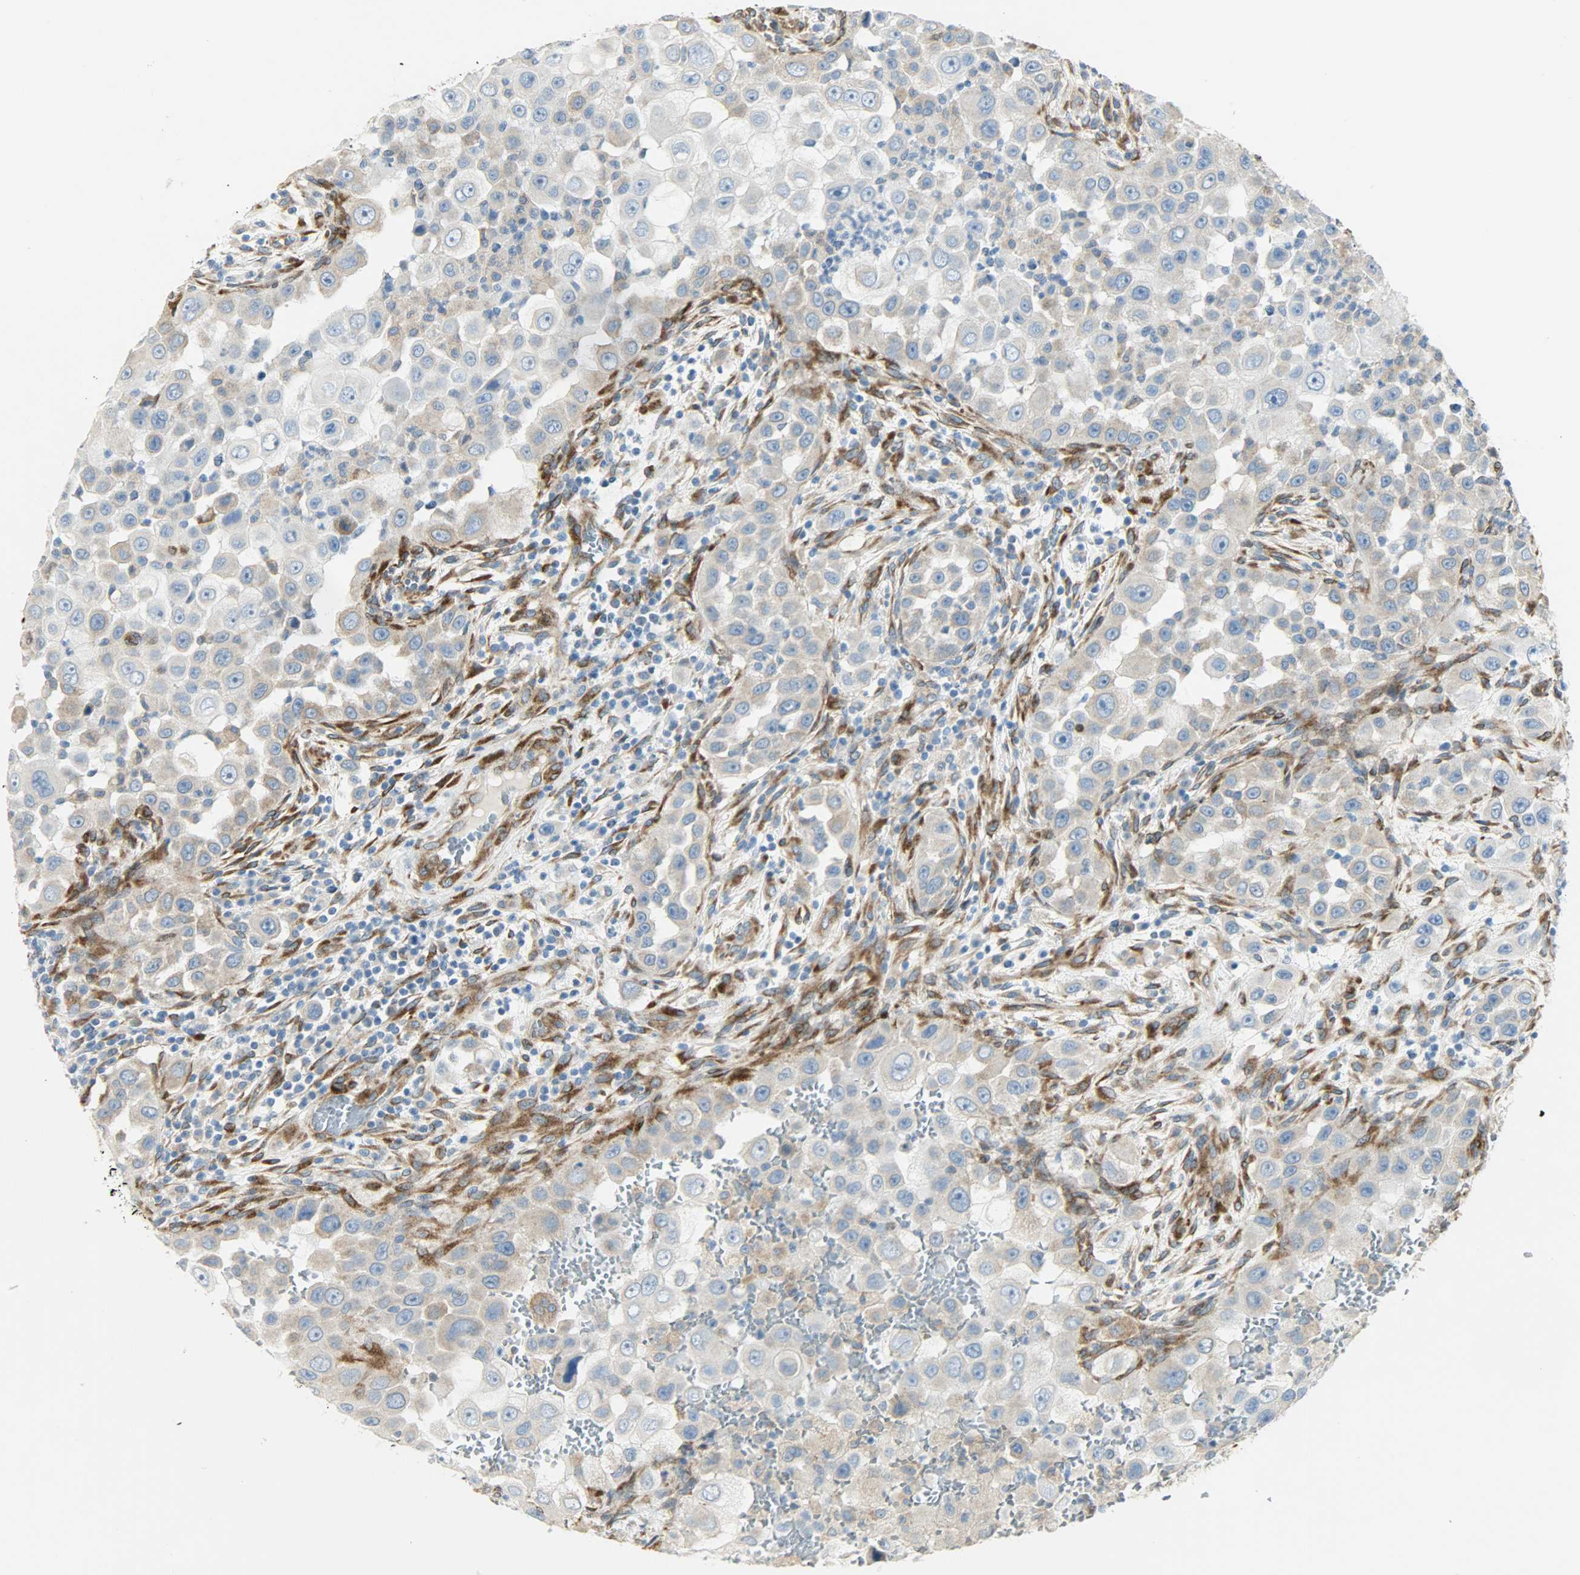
{"staining": {"intensity": "moderate", "quantity": "25%-75%", "location": "cytoplasmic/membranous"}, "tissue": "head and neck cancer", "cell_type": "Tumor cells", "image_type": "cancer", "snomed": [{"axis": "morphology", "description": "Carcinoma, NOS"}, {"axis": "topography", "description": "Head-Neck"}], "caption": "Tumor cells exhibit medium levels of moderate cytoplasmic/membranous positivity in approximately 25%-75% of cells in human head and neck cancer.", "gene": "PKD2", "patient": {"sex": "male", "age": 87}}